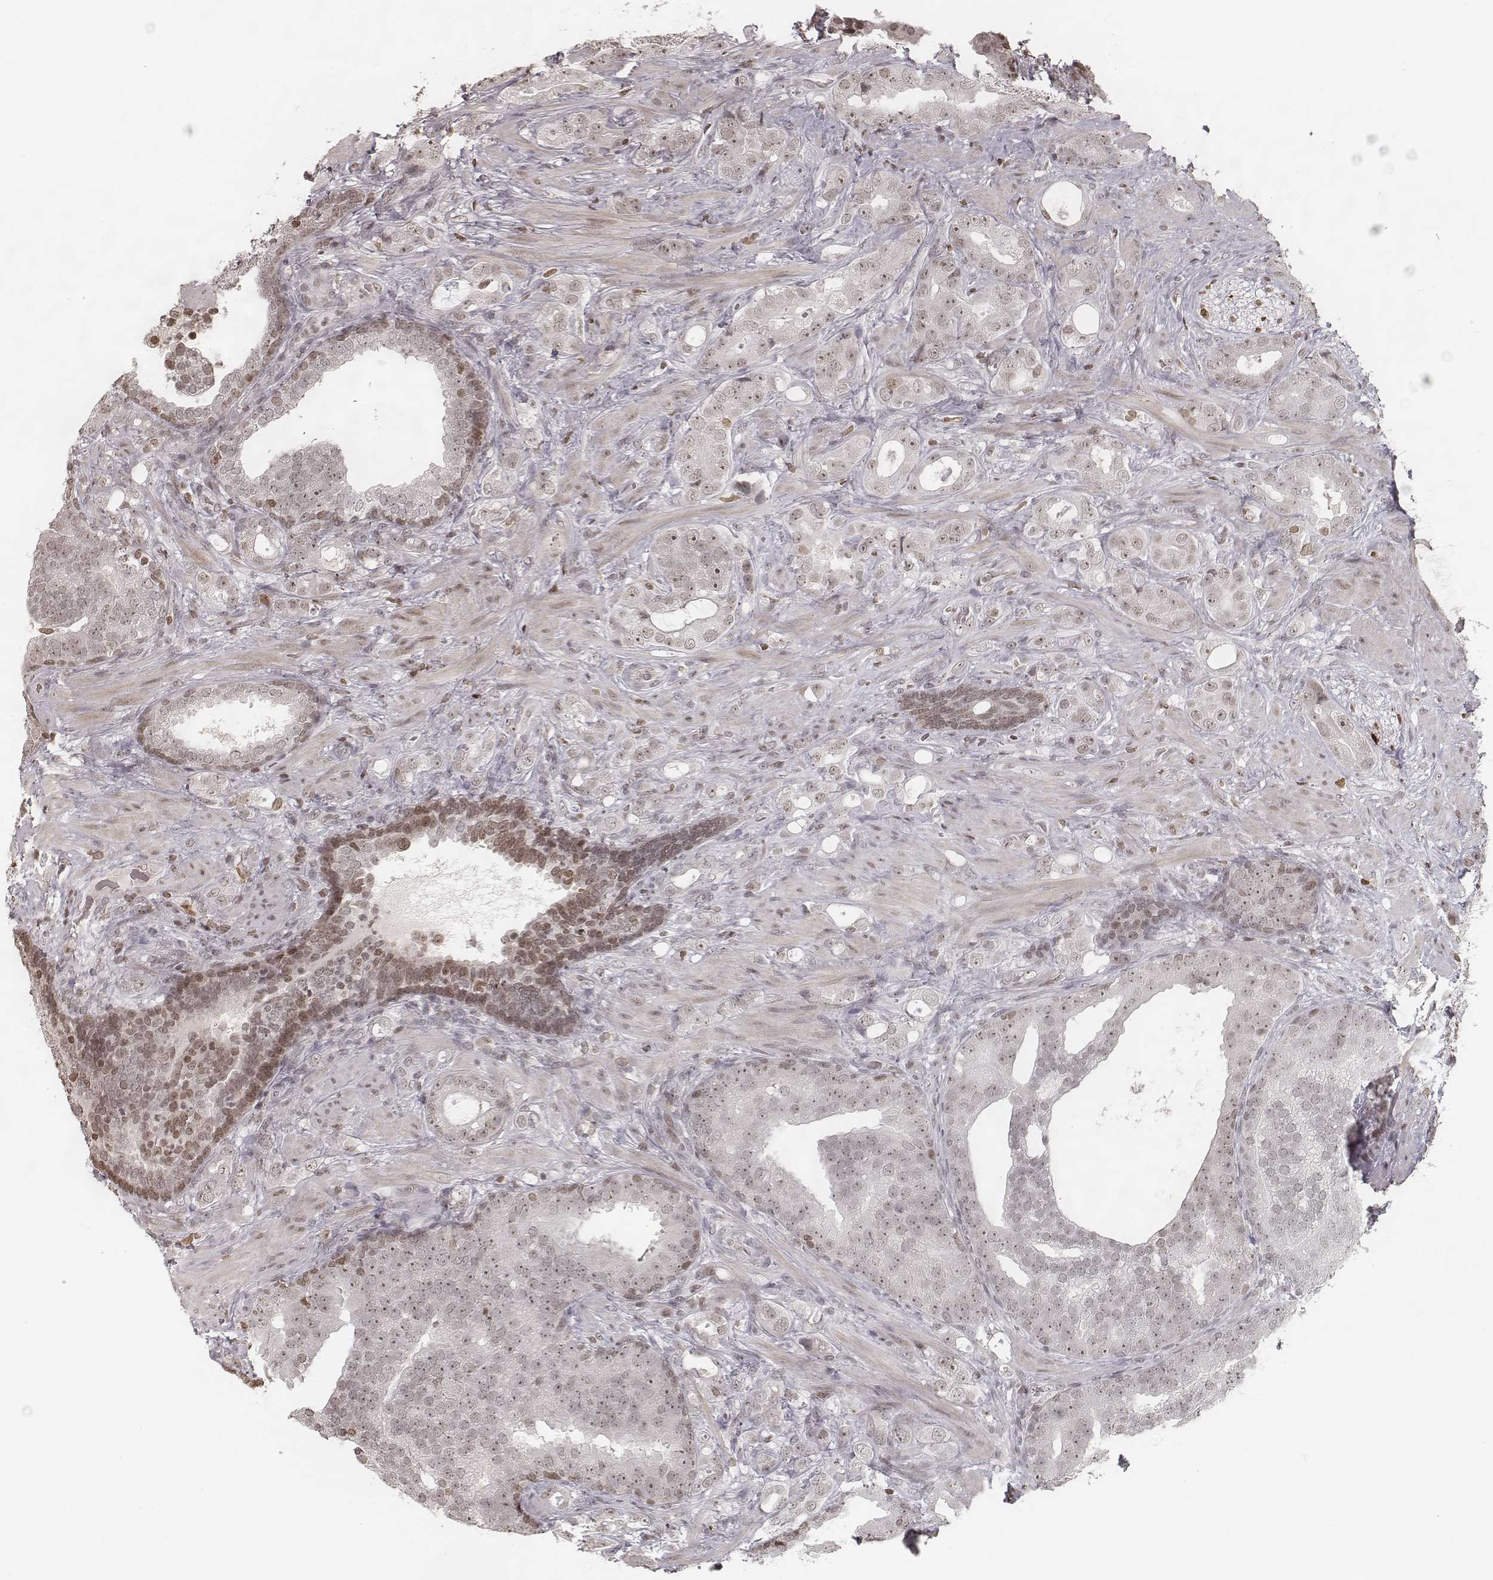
{"staining": {"intensity": "weak", "quantity": ">75%", "location": "nuclear"}, "tissue": "prostate cancer", "cell_type": "Tumor cells", "image_type": "cancer", "snomed": [{"axis": "morphology", "description": "Adenocarcinoma, NOS"}, {"axis": "topography", "description": "Prostate"}], "caption": "IHC of prostate adenocarcinoma exhibits low levels of weak nuclear staining in about >75% of tumor cells.", "gene": "HMGA2", "patient": {"sex": "male", "age": 57}}